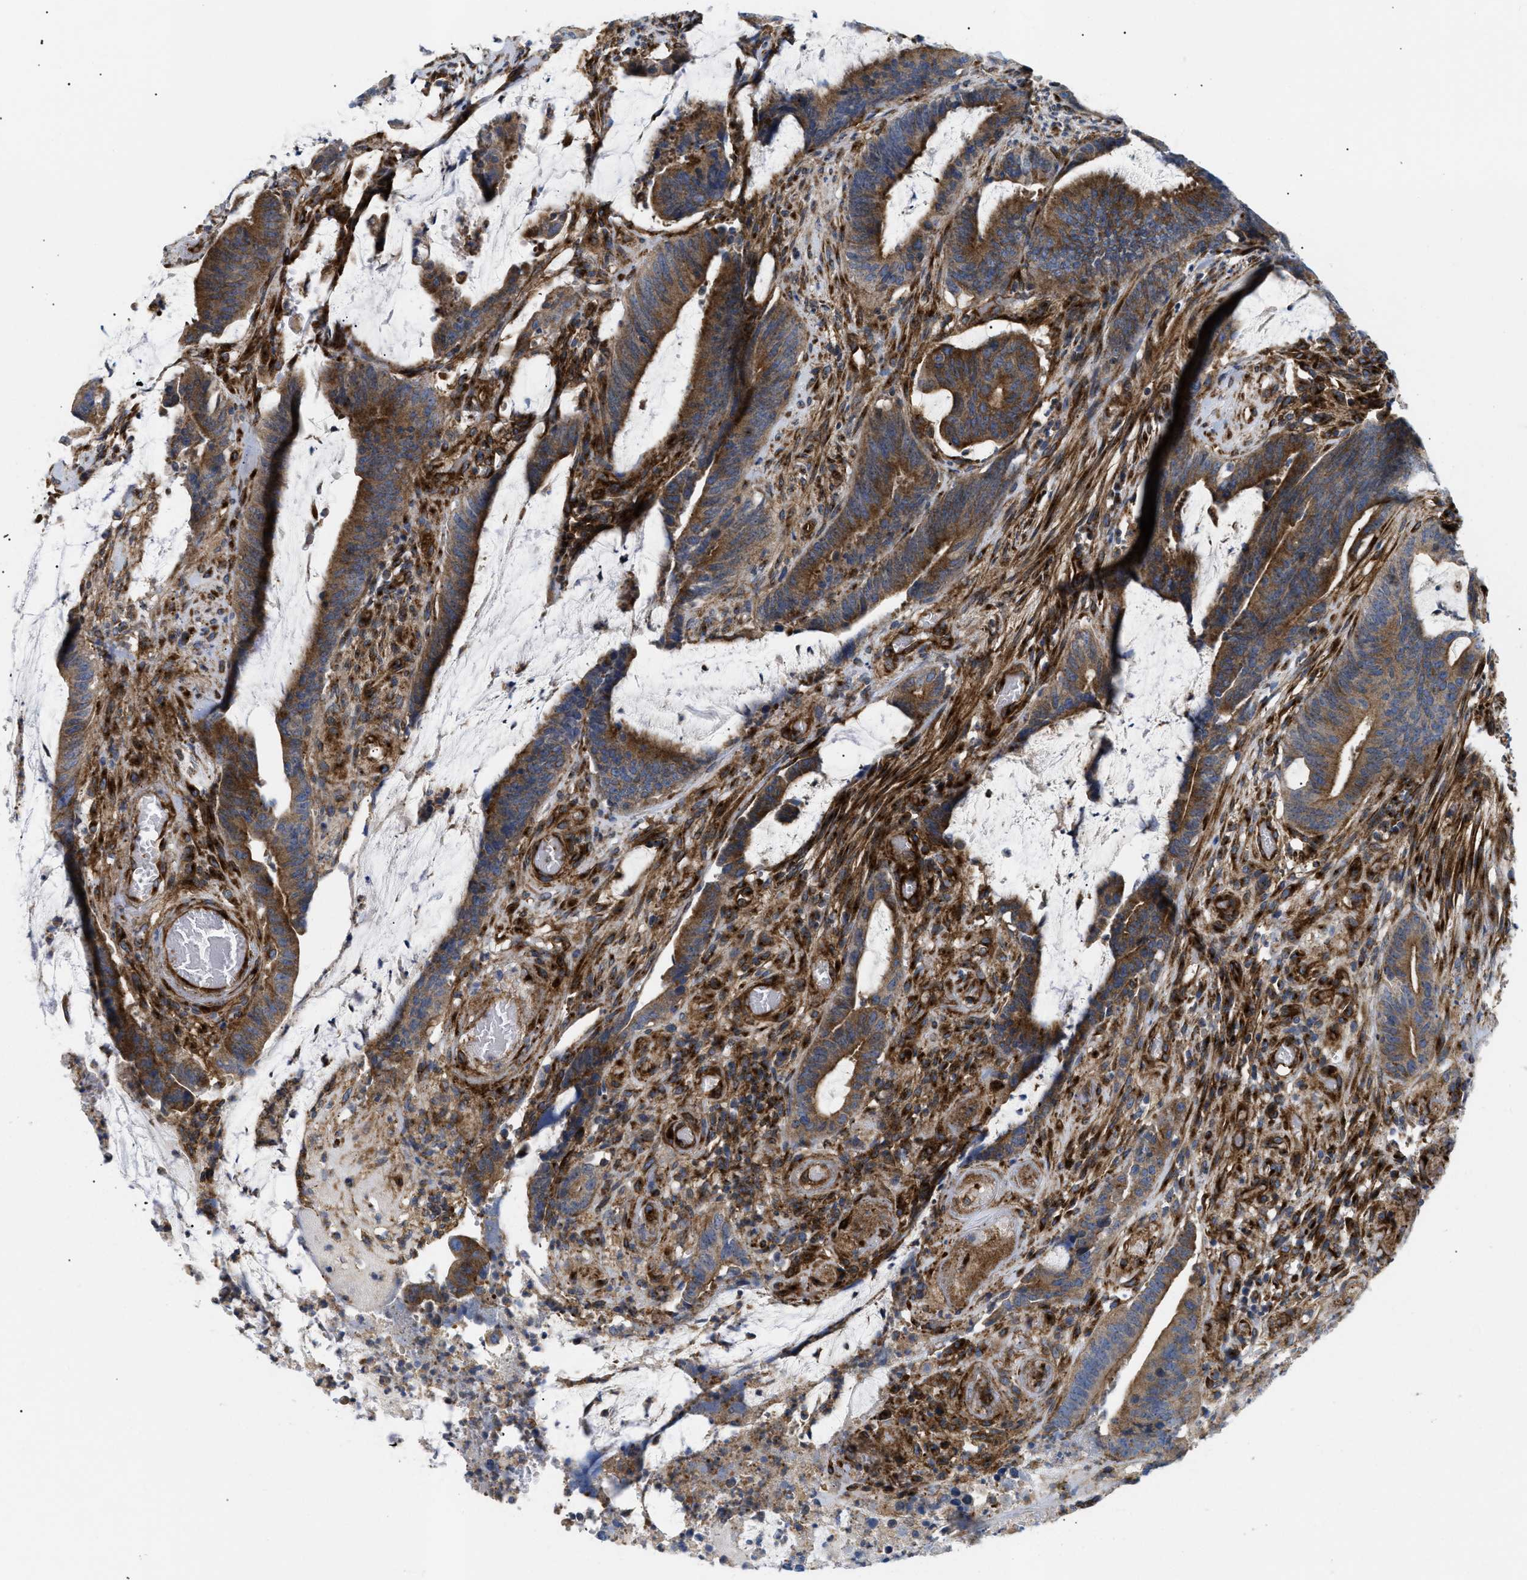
{"staining": {"intensity": "moderate", "quantity": ">75%", "location": "cytoplasmic/membranous"}, "tissue": "colorectal cancer", "cell_type": "Tumor cells", "image_type": "cancer", "snomed": [{"axis": "morphology", "description": "Adenocarcinoma, NOS"}, {"axis": "topography", "description": "Rectum"}], "caption": "Moderate cytoplasmic/membranous protein positivity is seen in about >75% of tumor cells in adenocarcinoma (colorectal). The staining was performed using DAB, with brown indicating positive protein expression. Nuclei are stained blue with hematoxylin.", "gene": "DCTN4", "patient": {"sex": "female", "age": 66}}